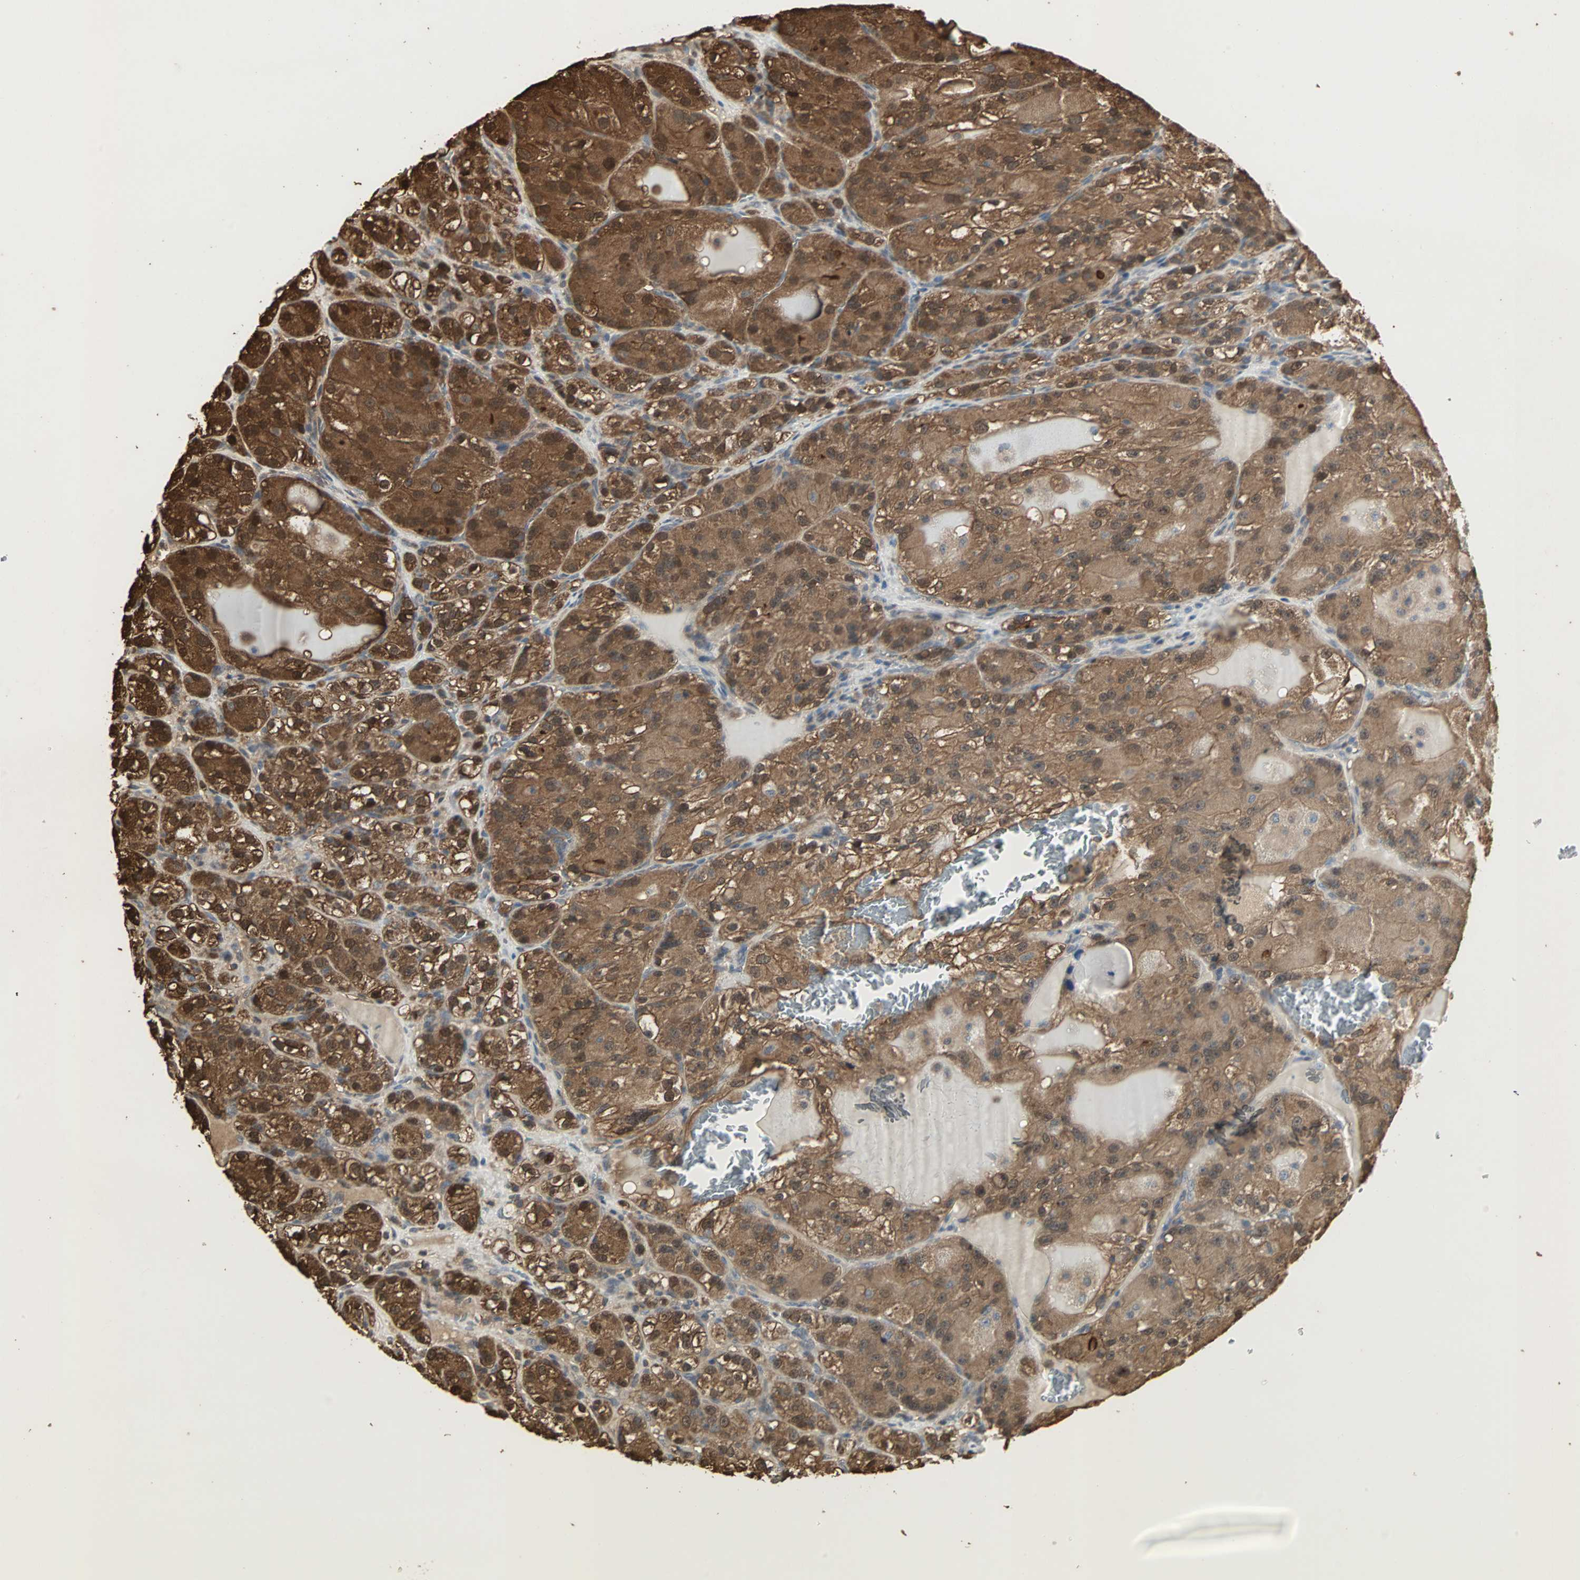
{"staining": {"intensity": "strong", "quantity": ">75%", "location": "cytoplasmic/membranous,nuclear"}, "tissue": "renal cancer", "cell_type": "Tumor cells", "image_type": "cancer", "snomed": [{"axis": "morphology", "description": "Normal tissue, NOS"}, {"axis": "morphology", "description": "Adenocarcinoma, NOS"}, {"axis": "topography", "description": "Kidney"}], "caption": "An IHC image of tumor tissue is shown. Protein staining in brown shows strong cytoplasmic/membranous and nuclear positivity in renal cancer (adenocarcinoma) within tumor cells. Using DAB (brown) and hematoxylin (blue) stains, captured at high magnification using brightfield microscopy.", "gene": "DRG2", "patient": {"sex": "male", "age": 61}}